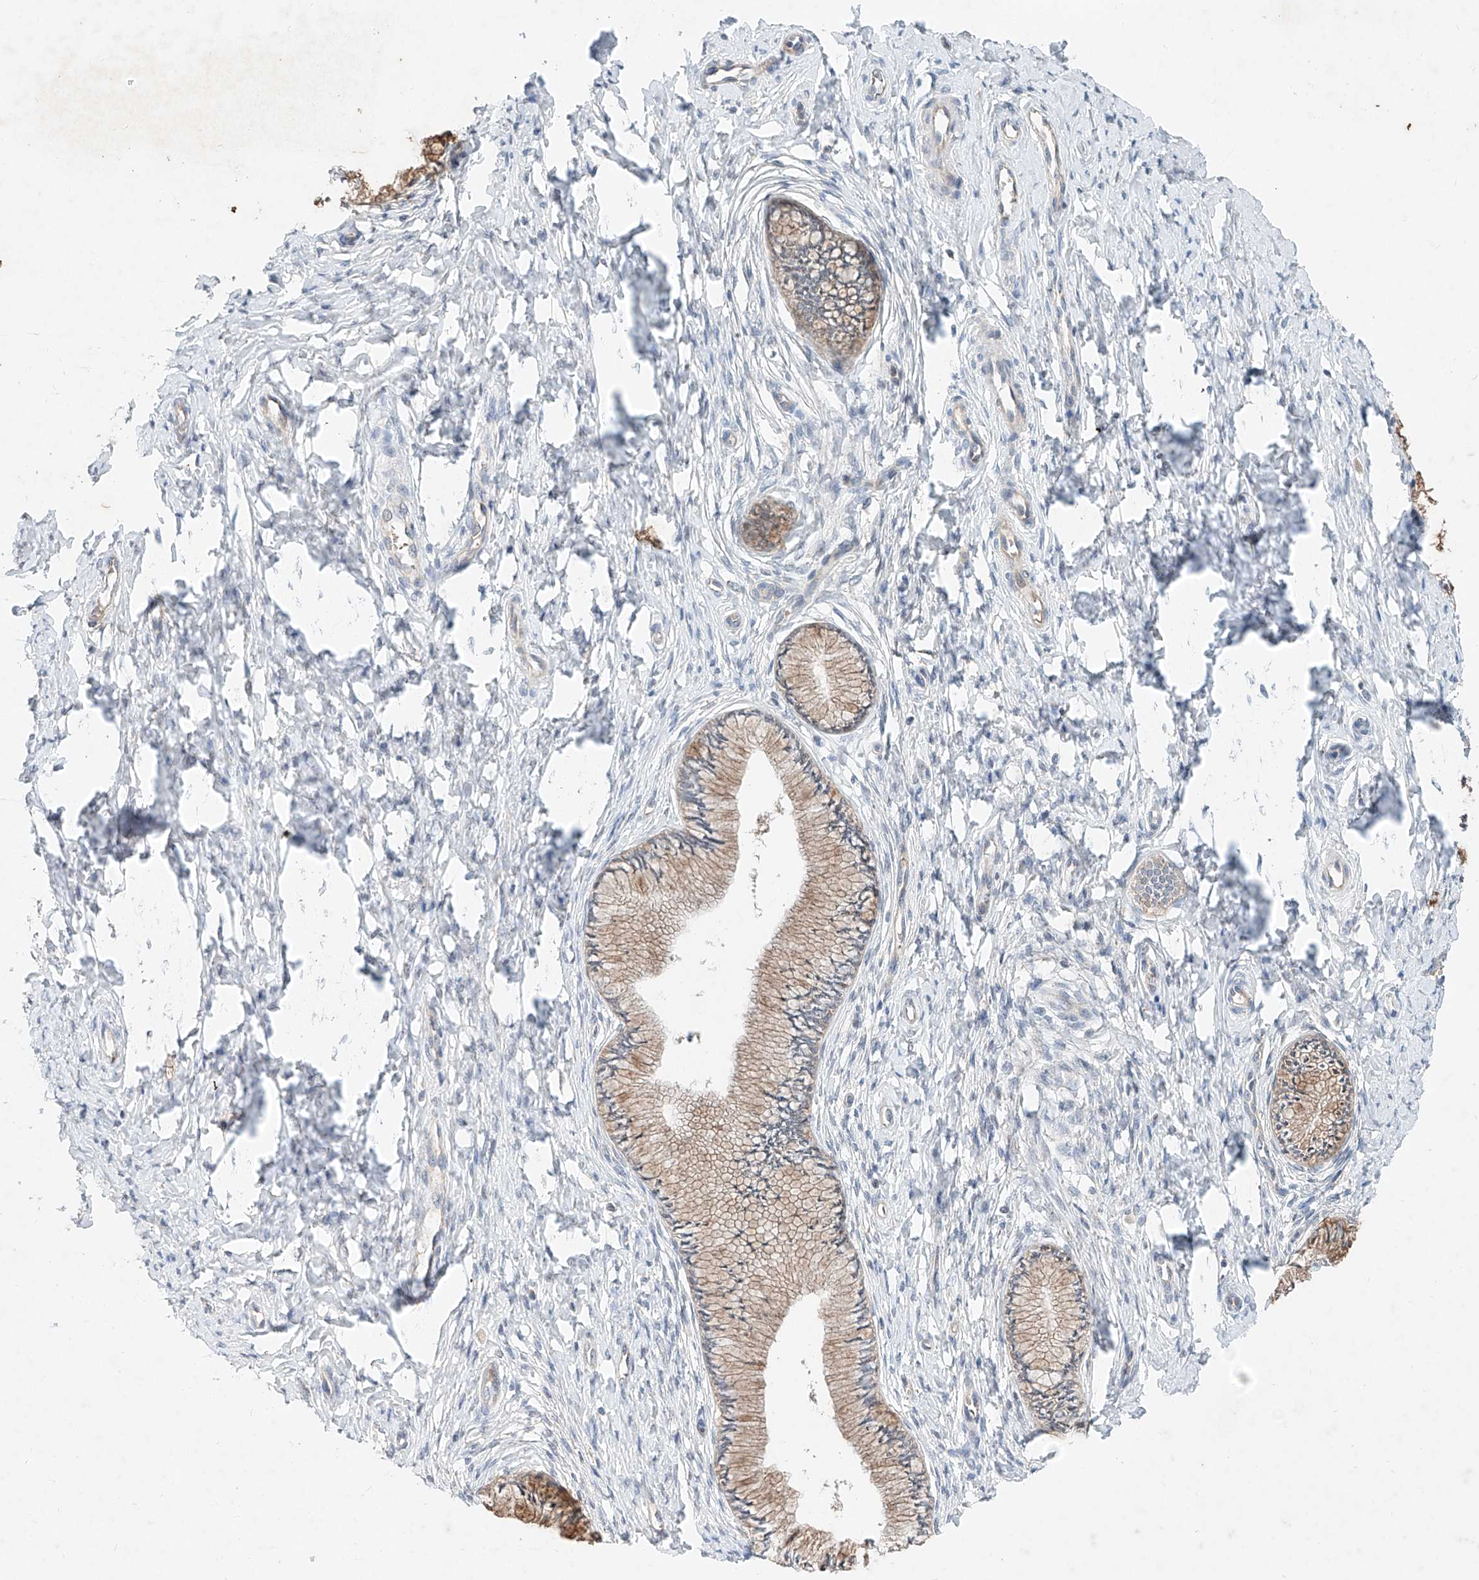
{"staining": {"intensity": "moderate", "quantity": ">75%", "location": "cytoplasmic/membranous"}, "tissue": "cervix", "cell_type": "Glandular cells", "image_type": "normal", "snomed": [{"axis": "morphology", "description": "Normal tissue, NOS"}, {"axis": "topography", "description": "Cervix"}], "caption": "Glandular cells display medium levels of moderate cytoplasmic/membranous positivity in approximately >75% of cells in unremarkable human cervix. (Brightfield microscopy of DAB IHC at high magnification).", "gene": "FASTK", "patient": {"sex": "female", "age": 36}}